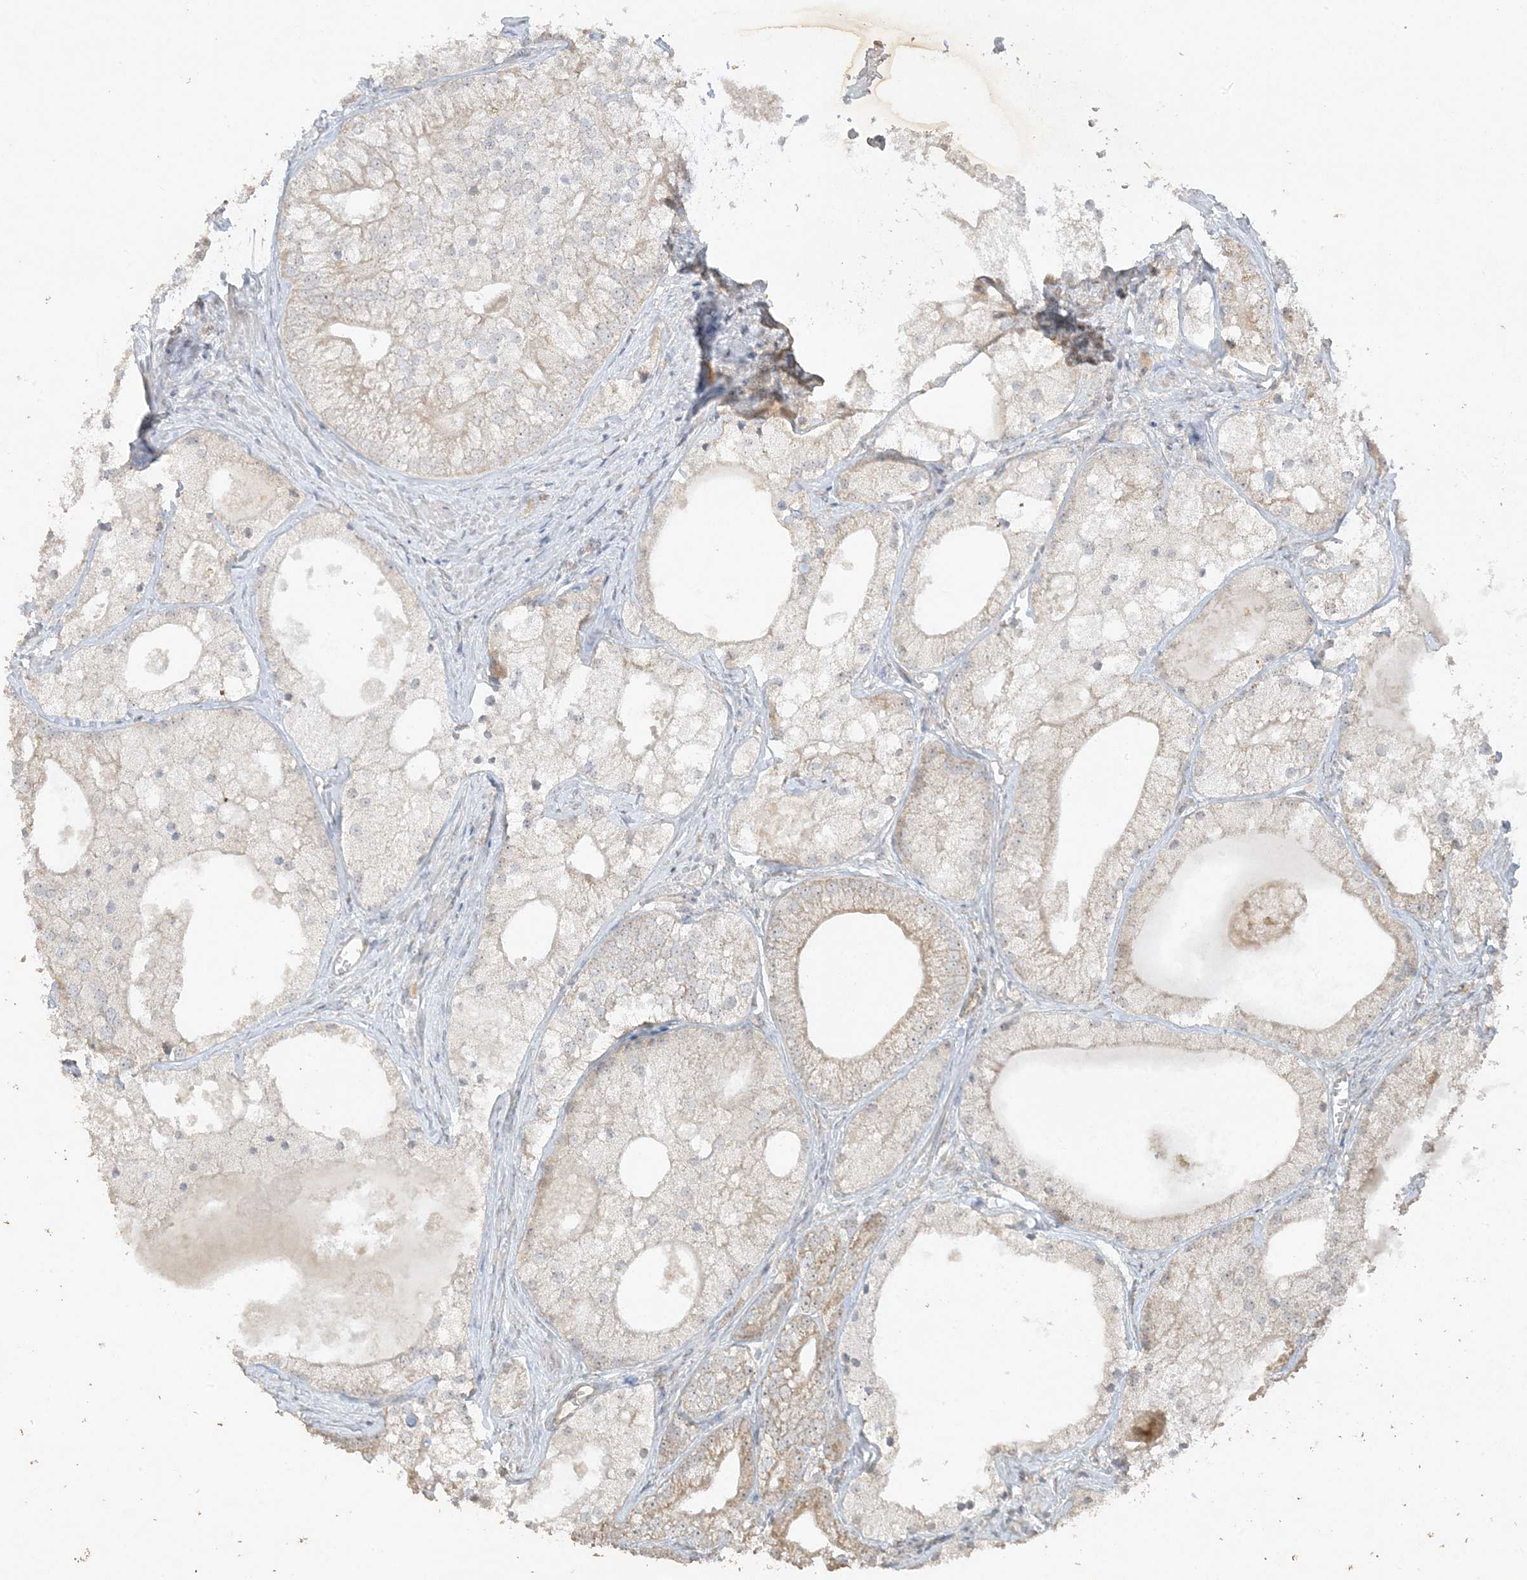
{"staining": {"intensity": "weak", "quantity": "<25%", "location": "cytoplasmic/membranous"}, "tissue": "prostate cancer", "cell_type": "Tumor cells", "image_type": "cancer", "snomed": [{"axis": "morphology", "description": "Adenocarcinoma, Low grade"}, {"axis": "topography", "description": "Prostate"}], "caption": "High magnification brightfield microscopy of adenocarcinoma (low-grade) (prostate) stained with DAB (brown) and counterstained with hematoxylin (blue): tumor cells show no significant positivity.", "gene": "DDX18", "patient": {"sex": "male", "age": 69}}